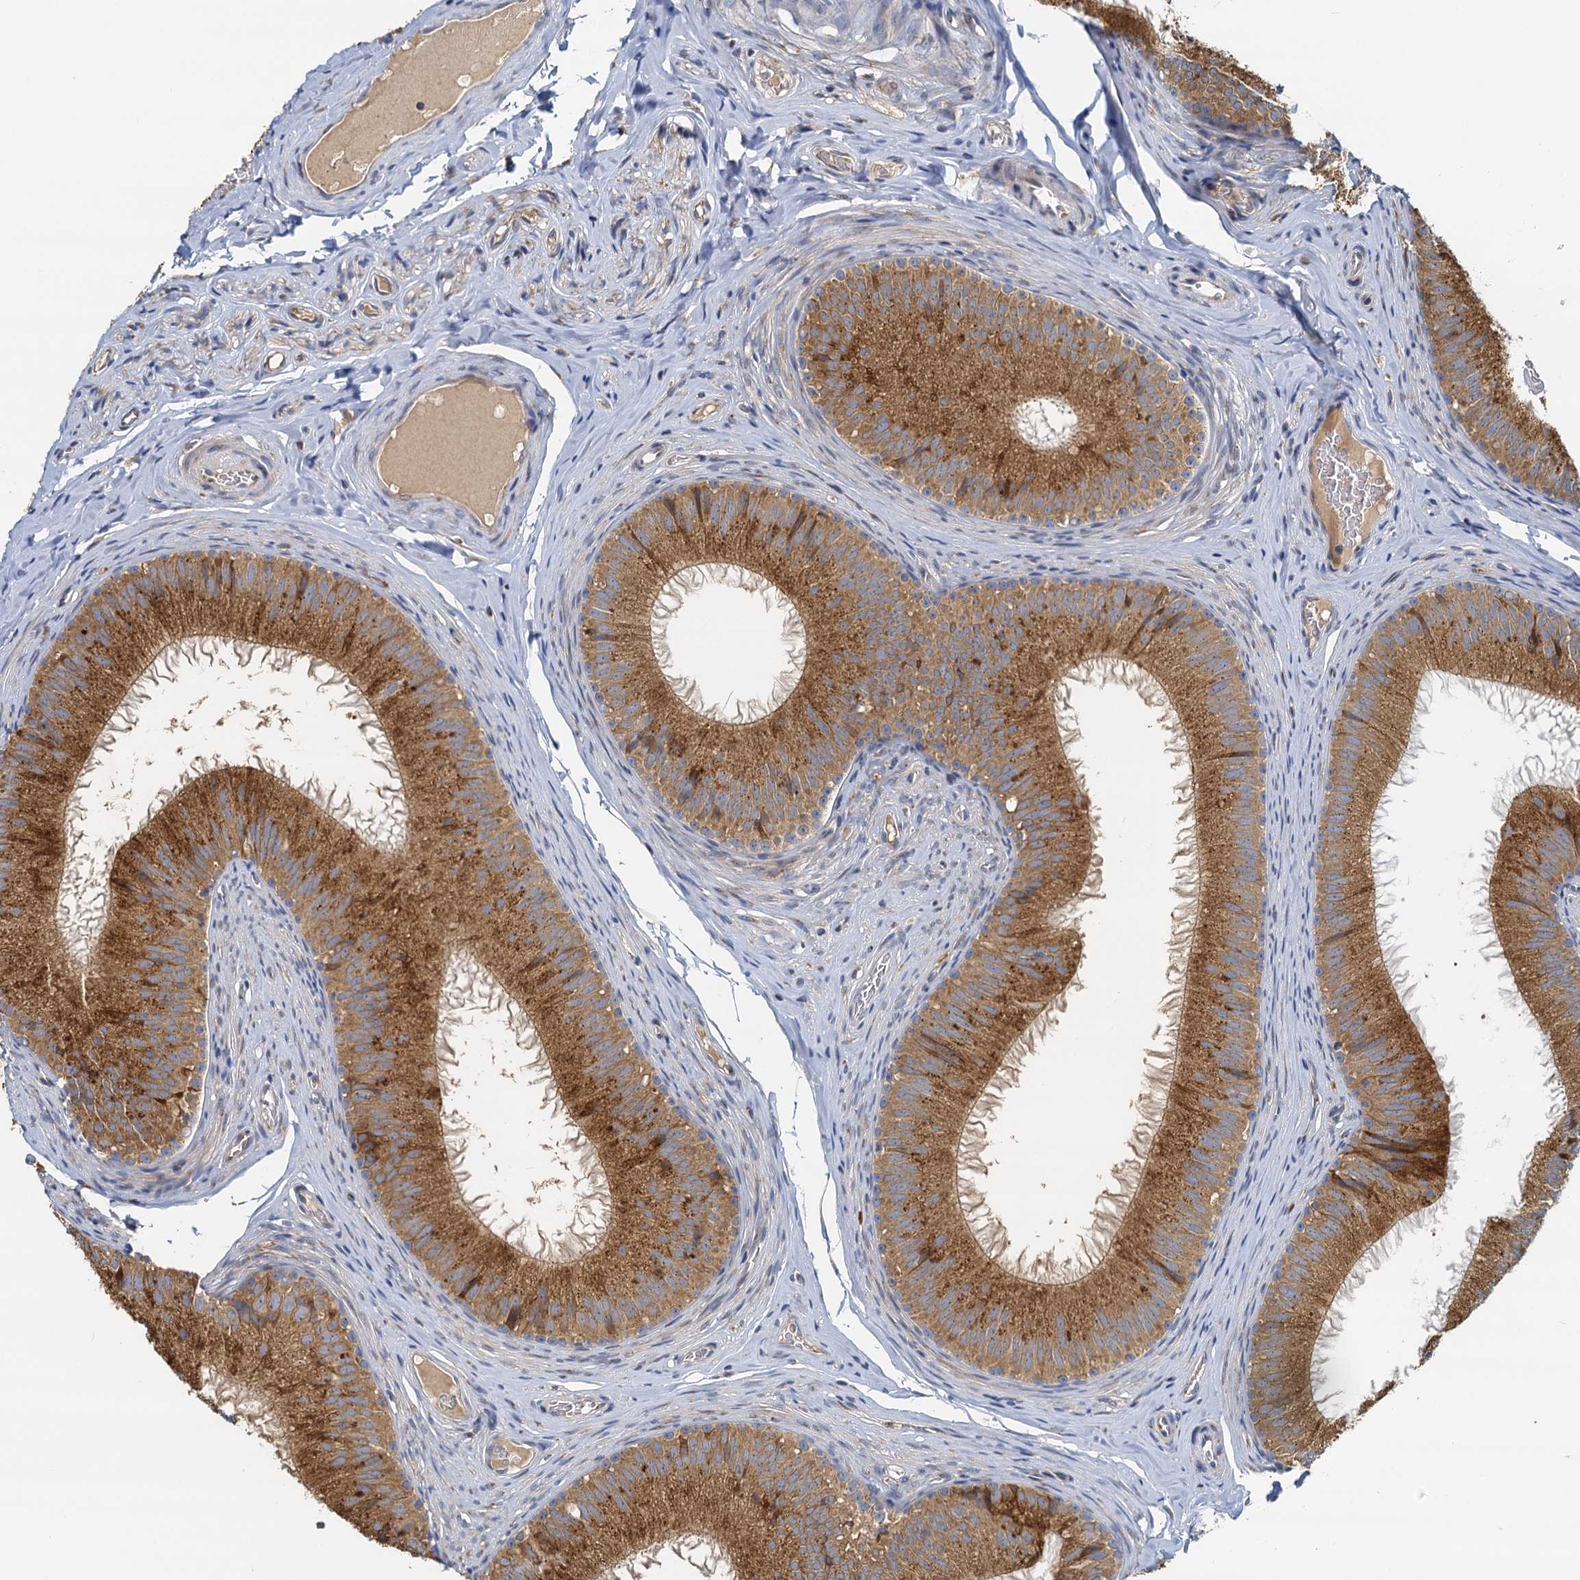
{"staining": {"intensity": "moderate", "quantity": ">75%", "location": "cytoplasmic/membranous"}, "tissue": "epididymis", "cell_type": "Glandular cells", "image_type": "normal", "snomed": [{"axis": "morphology", "description": "Normal tissue, NOS"}, {"axis": "topography", "description": "Epididymis"}], "caption": "Immunohistochemical staining of normal human epididymis demonstrates moderate cytoplasmic/membranous protein staining in about >75% of glandular cells. (DAB IHC, brown staining for protein, blue staining for nuclei).", "gene": "NKAPD1", "patient": {"sex": "male", "age": 34}}